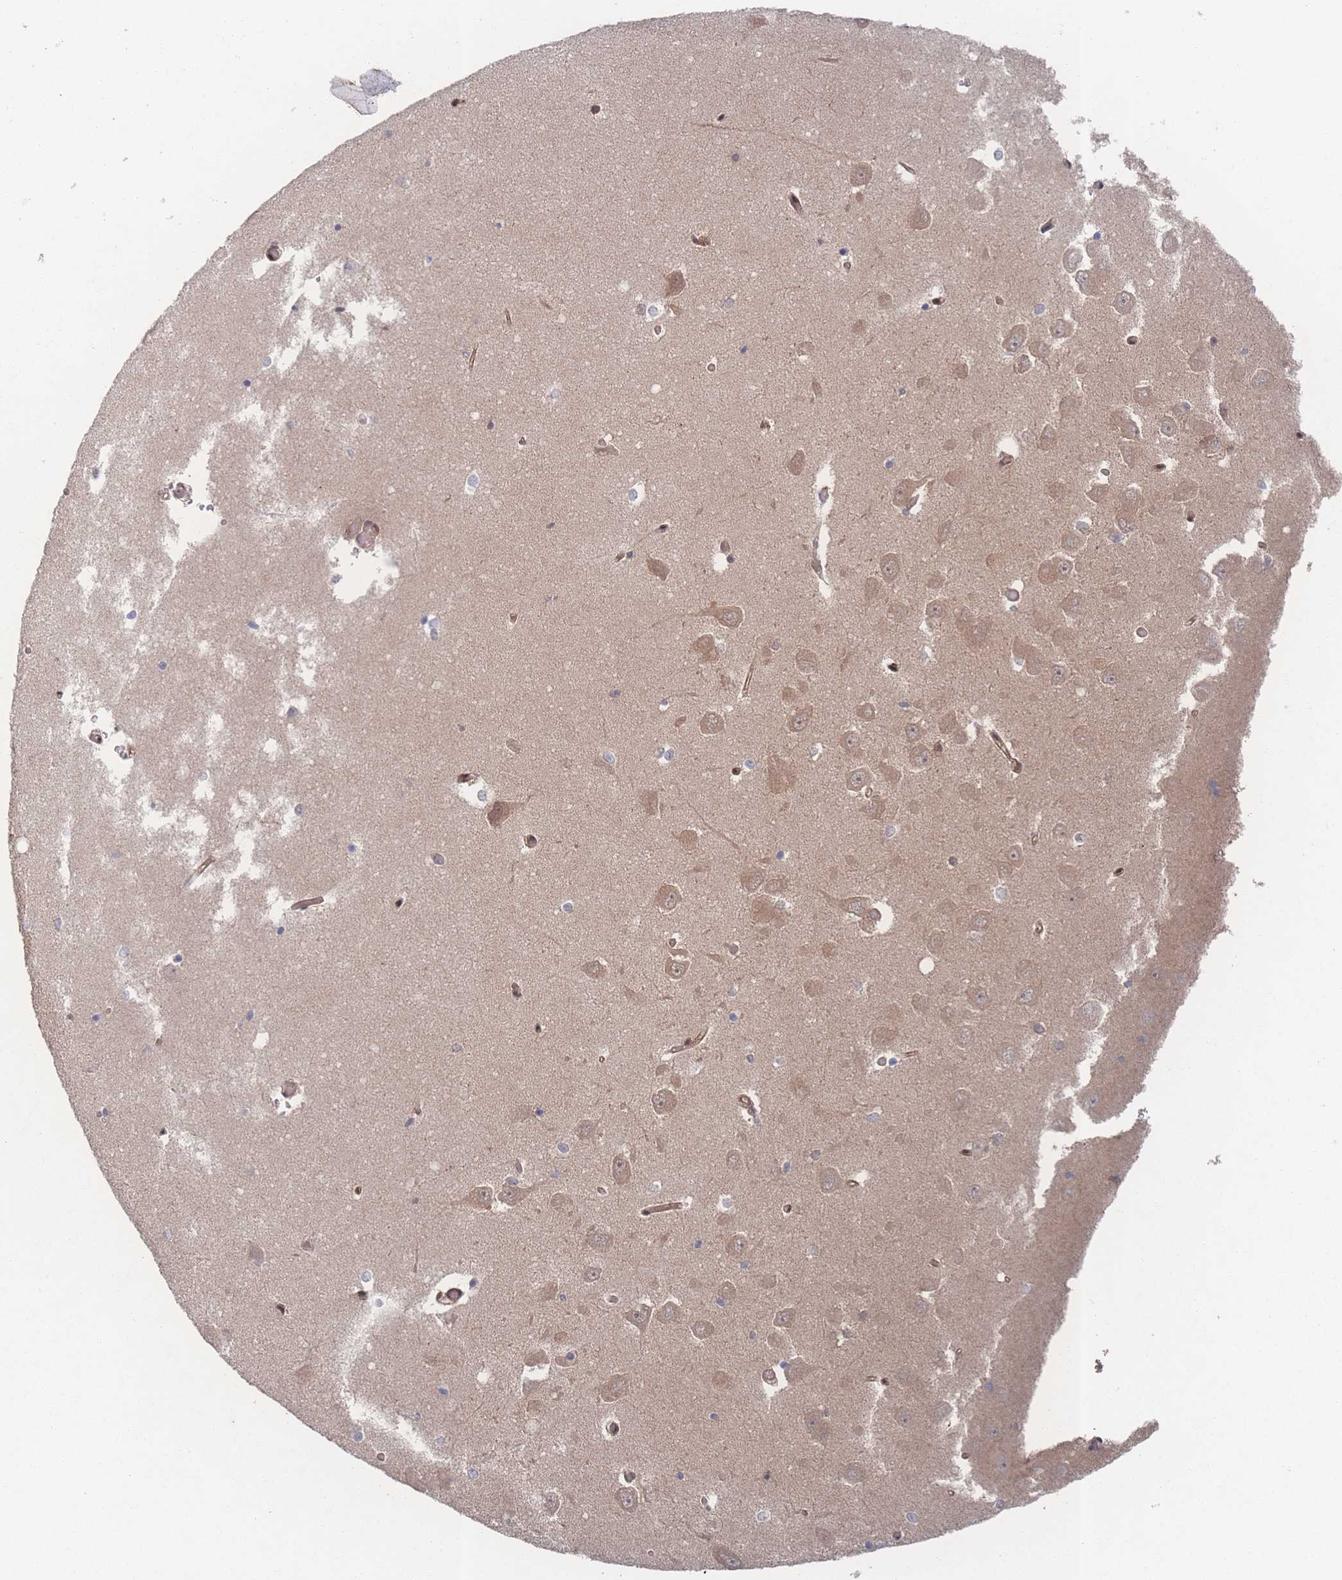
{"staining": {"intensity": "moderate", "quantity": "<25%", "location": "cytoplasmic/membranous,nuclear"}, "tissue": "hippocampus", "cell_type": "Glial cells", "image_type": "normal", "snomed": [{"axis": "morphology", "description": "Normal tissue, NOS"}, {"axis": "topography", "description": "Hippocampus"}], "caption": "Protein staining of unremarkable hippocampus exhibits moderate cytoplasmic/membranous,nuclear positivity in about <25% of glial cells.", "gene": "PSMA1", "patient": {"sex": "male", "age": 70}}